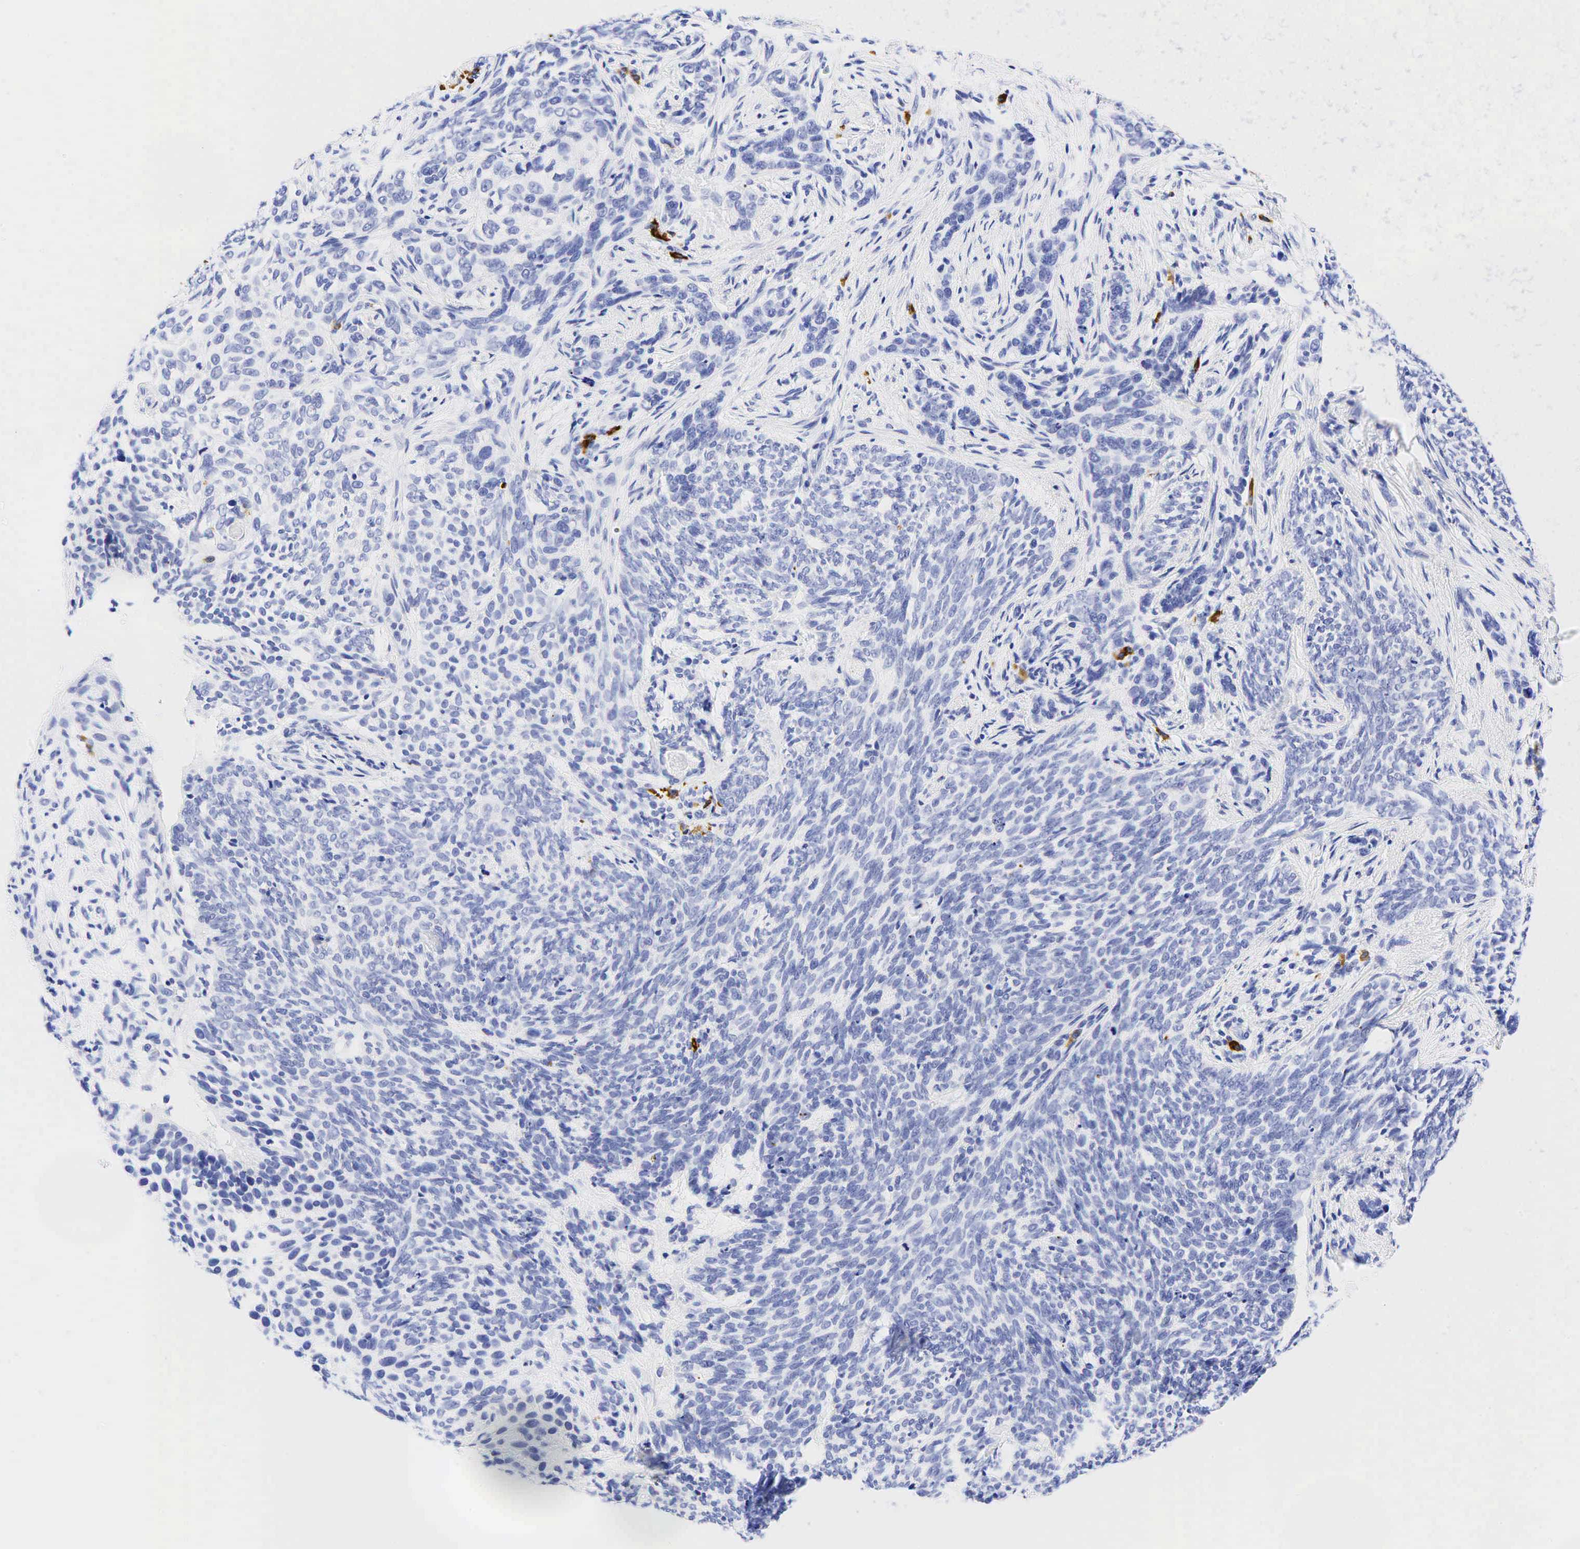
{"staining": {"intensity": "negative", "quantity": "none", "location": "none"}, "tissue": "skin cancer", "cell_type": "Tumor cells", "image_type": "cancer", "snomed": [{"axis": "morphology", "description": "Basal cell carcinoma"}, {"axis": "topography", "description": "Skin"}], "caption": "This is an immunohistochemistry (IHC) photomicrograph of skin cancer (basal cell carcinoma). There is no positivity in tumor cells.", "gene": "CD79A", "patient": {"sex": "male", "age": 89}}